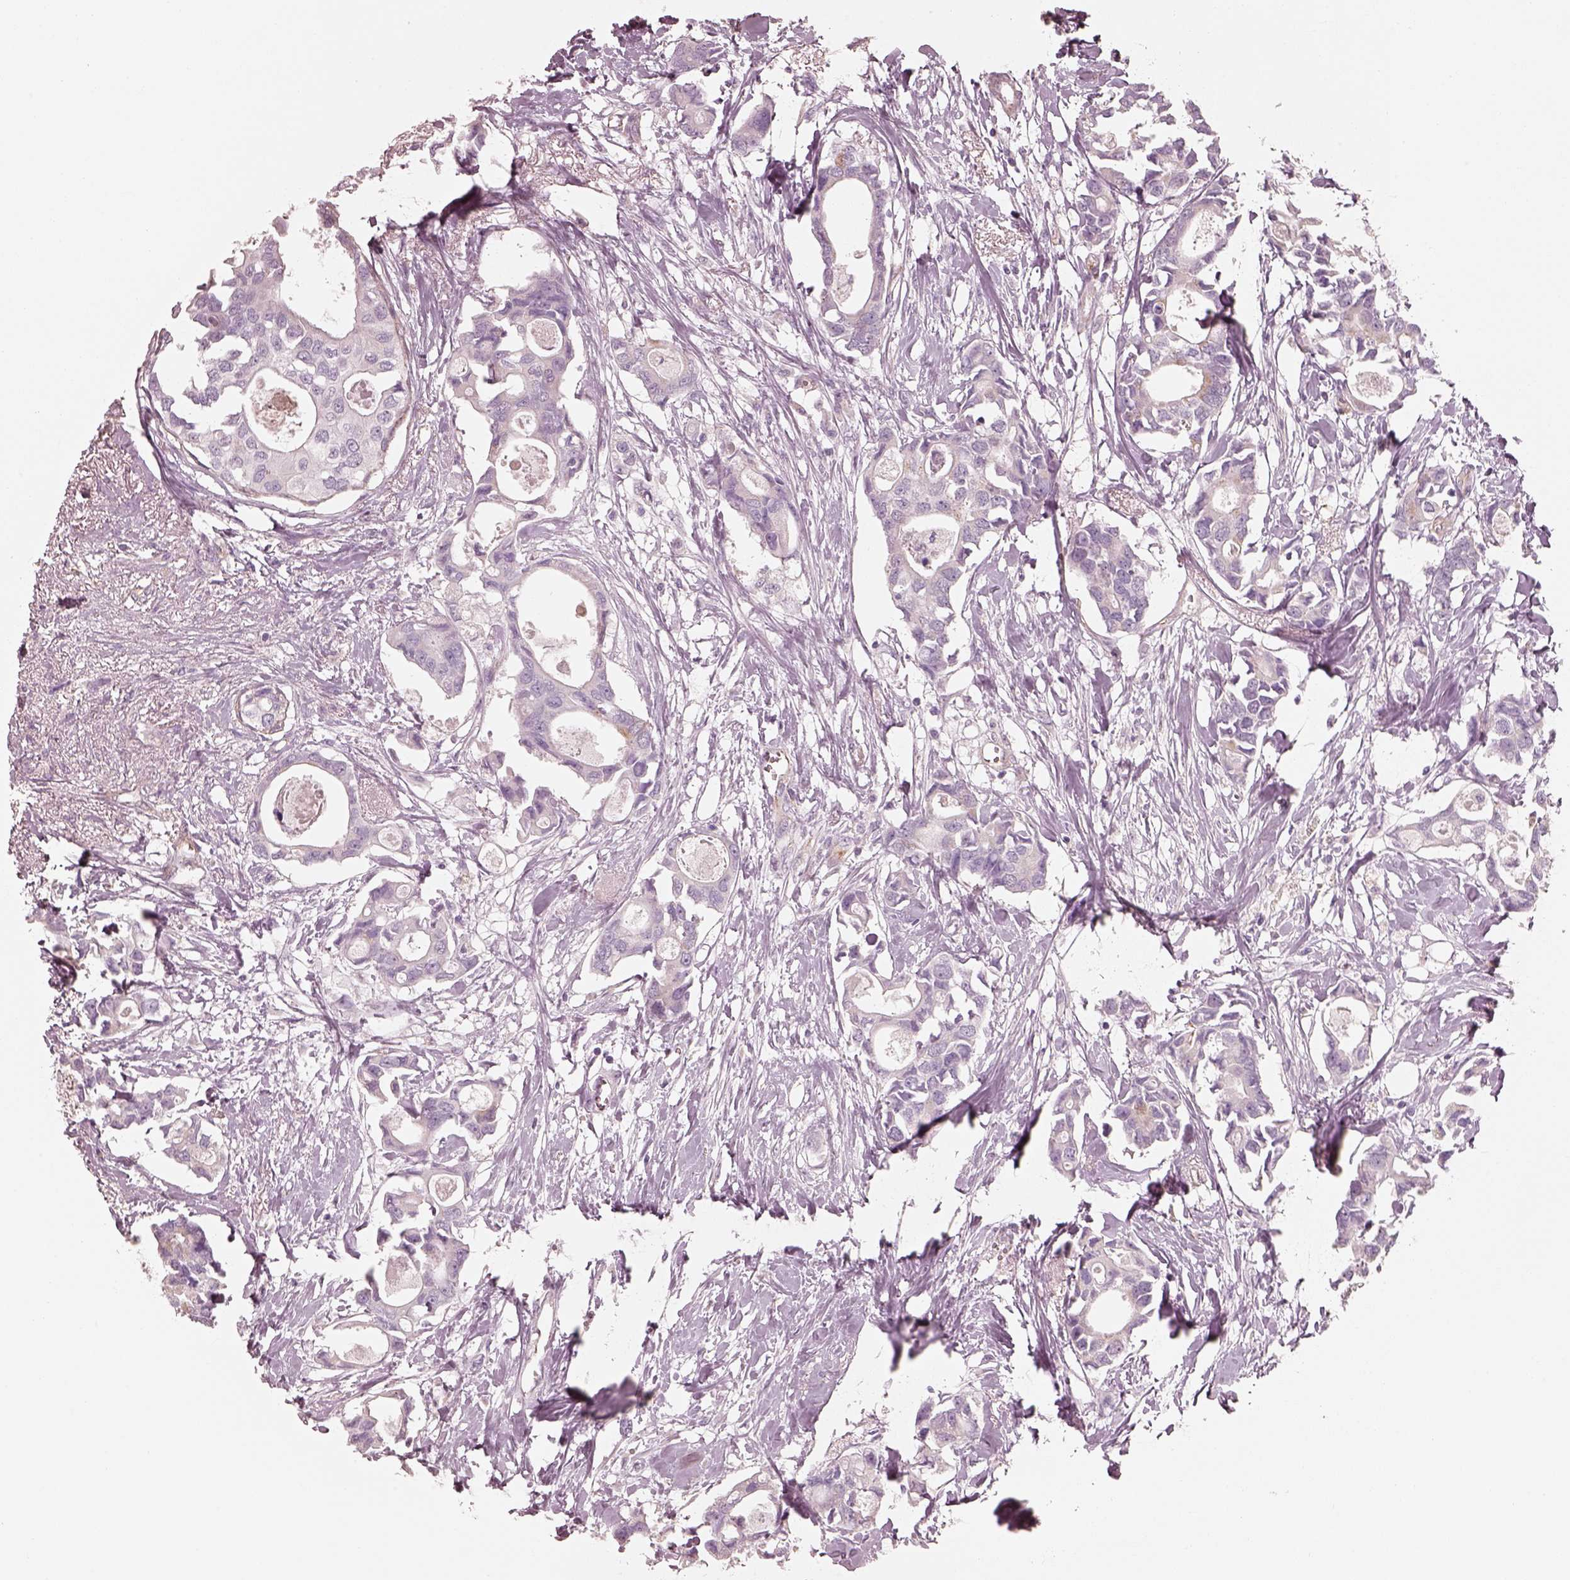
{"staining": {"intensity": "negative", "quantity": "none", "location": "none"}, "tissue": "breast cancer", "cell_type": "Tumor cells", "image_type": "cancer", "snomed": [{"axis": "morphology", "description": "Duct carcinoma"}, {"axis": "topography", "description": "Breast"}], "caption": "This is a micrograph of immunohistochemistry staining of breast cancer, which shows no expression in tumor cells.", "gene": "CRYM", "patient": {"sex": "female", "age": 83}}